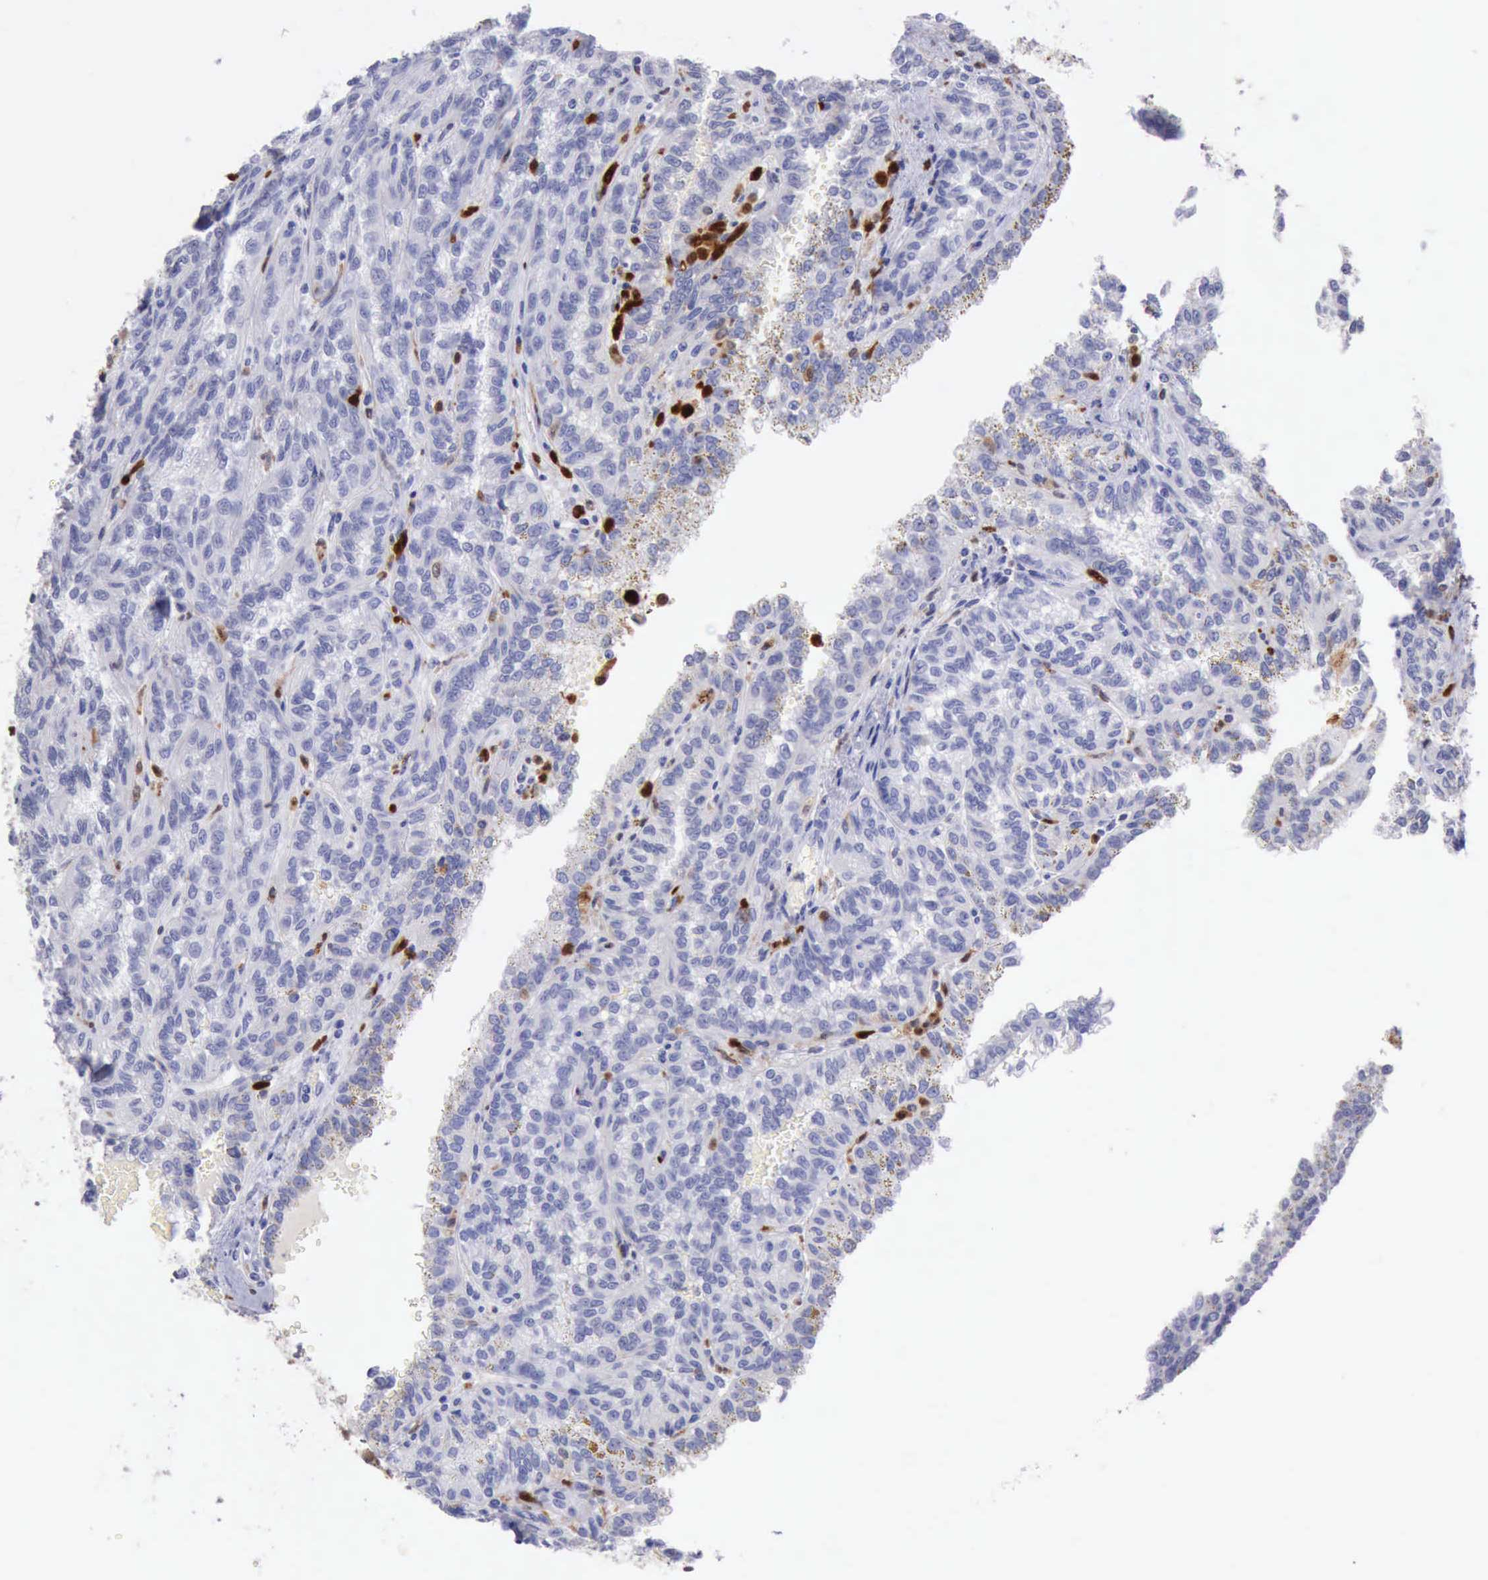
{"staining": {"intensity": "negative", "quantity": "none", "location": "none"}, "tissue": "renal cancer", "cell_type": "Tumor cells", "image_type": "cancer", "snomed": [{"axis": "morphology", "description": "Inflammation, NOS"}, {"axis": "morphology", "description": "Adenocarcinoma, NOS"}, {"axis": "topography", "description": "Kidney"}], "caption": "This is a photomicrograph of immunohistochemistry (IHC) staining of adenocarcinoma (renal), which shows no expression in tumor cells. (DAB immunohistochemistry with hematoxylin counter stain).", "gene": "CSTA", "patient": {"sex": "male", "age": 68}}